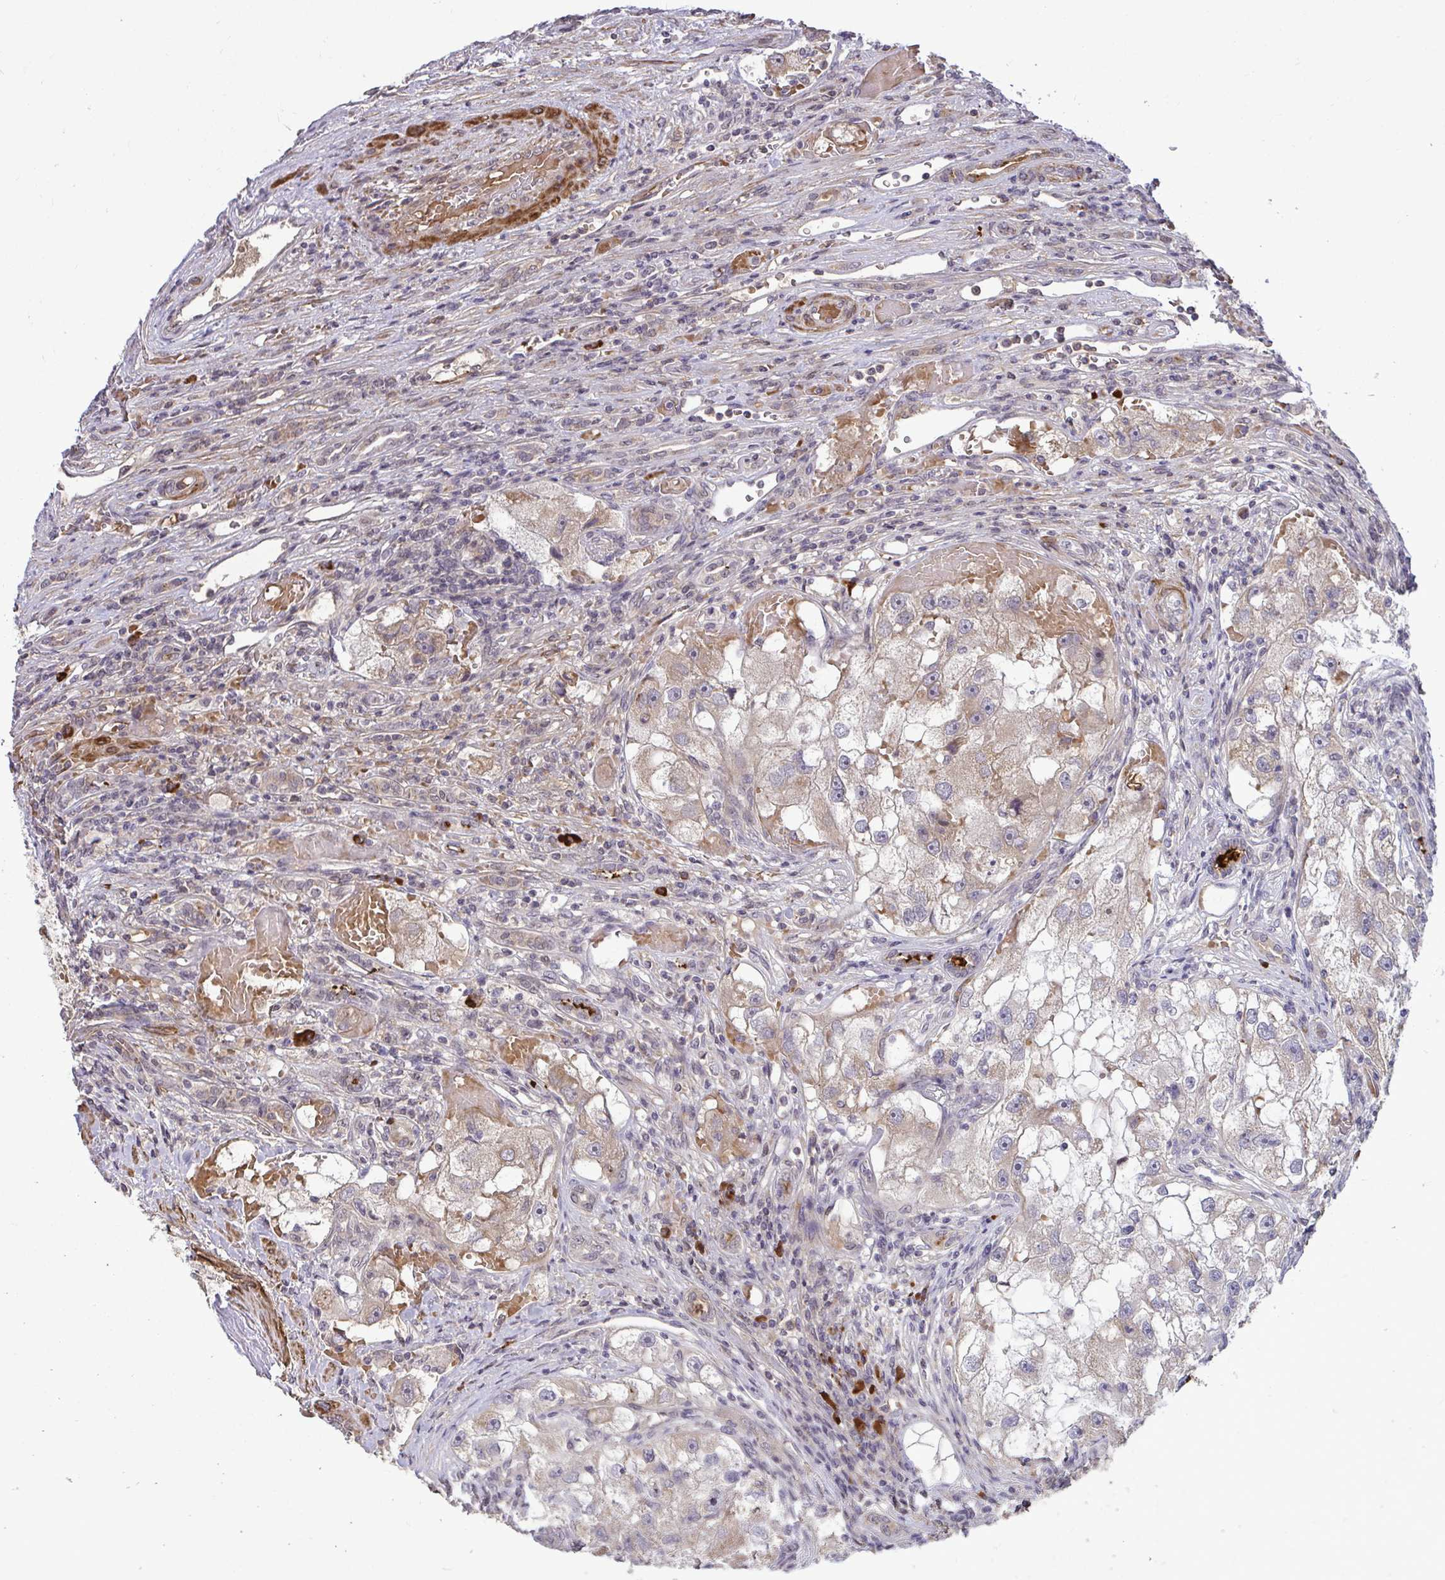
{"staining": {"intensity": "moderate", "quantity": "<25%", "location": "cytoplasmic/membranous"}, "tissue": "renal cancer", "cell_type": "Tumor cells", "image_type": "cancer", "snomed": [{"axis": "morphology", "description": "Adenocarcinoma, NOS"}, {"axis": "topography", "description": "Kidney"}], "caption": "Protein expression analysis of renal adenocarcinoma shows moderate cytoplasmic/membranous positivity in approximately <25% of tumor cells. (Brightfield microscopy of DAB IHC at high magnification).", "gene": "ZSCAN9", "patient": {"sex": "male", "age": 63}}